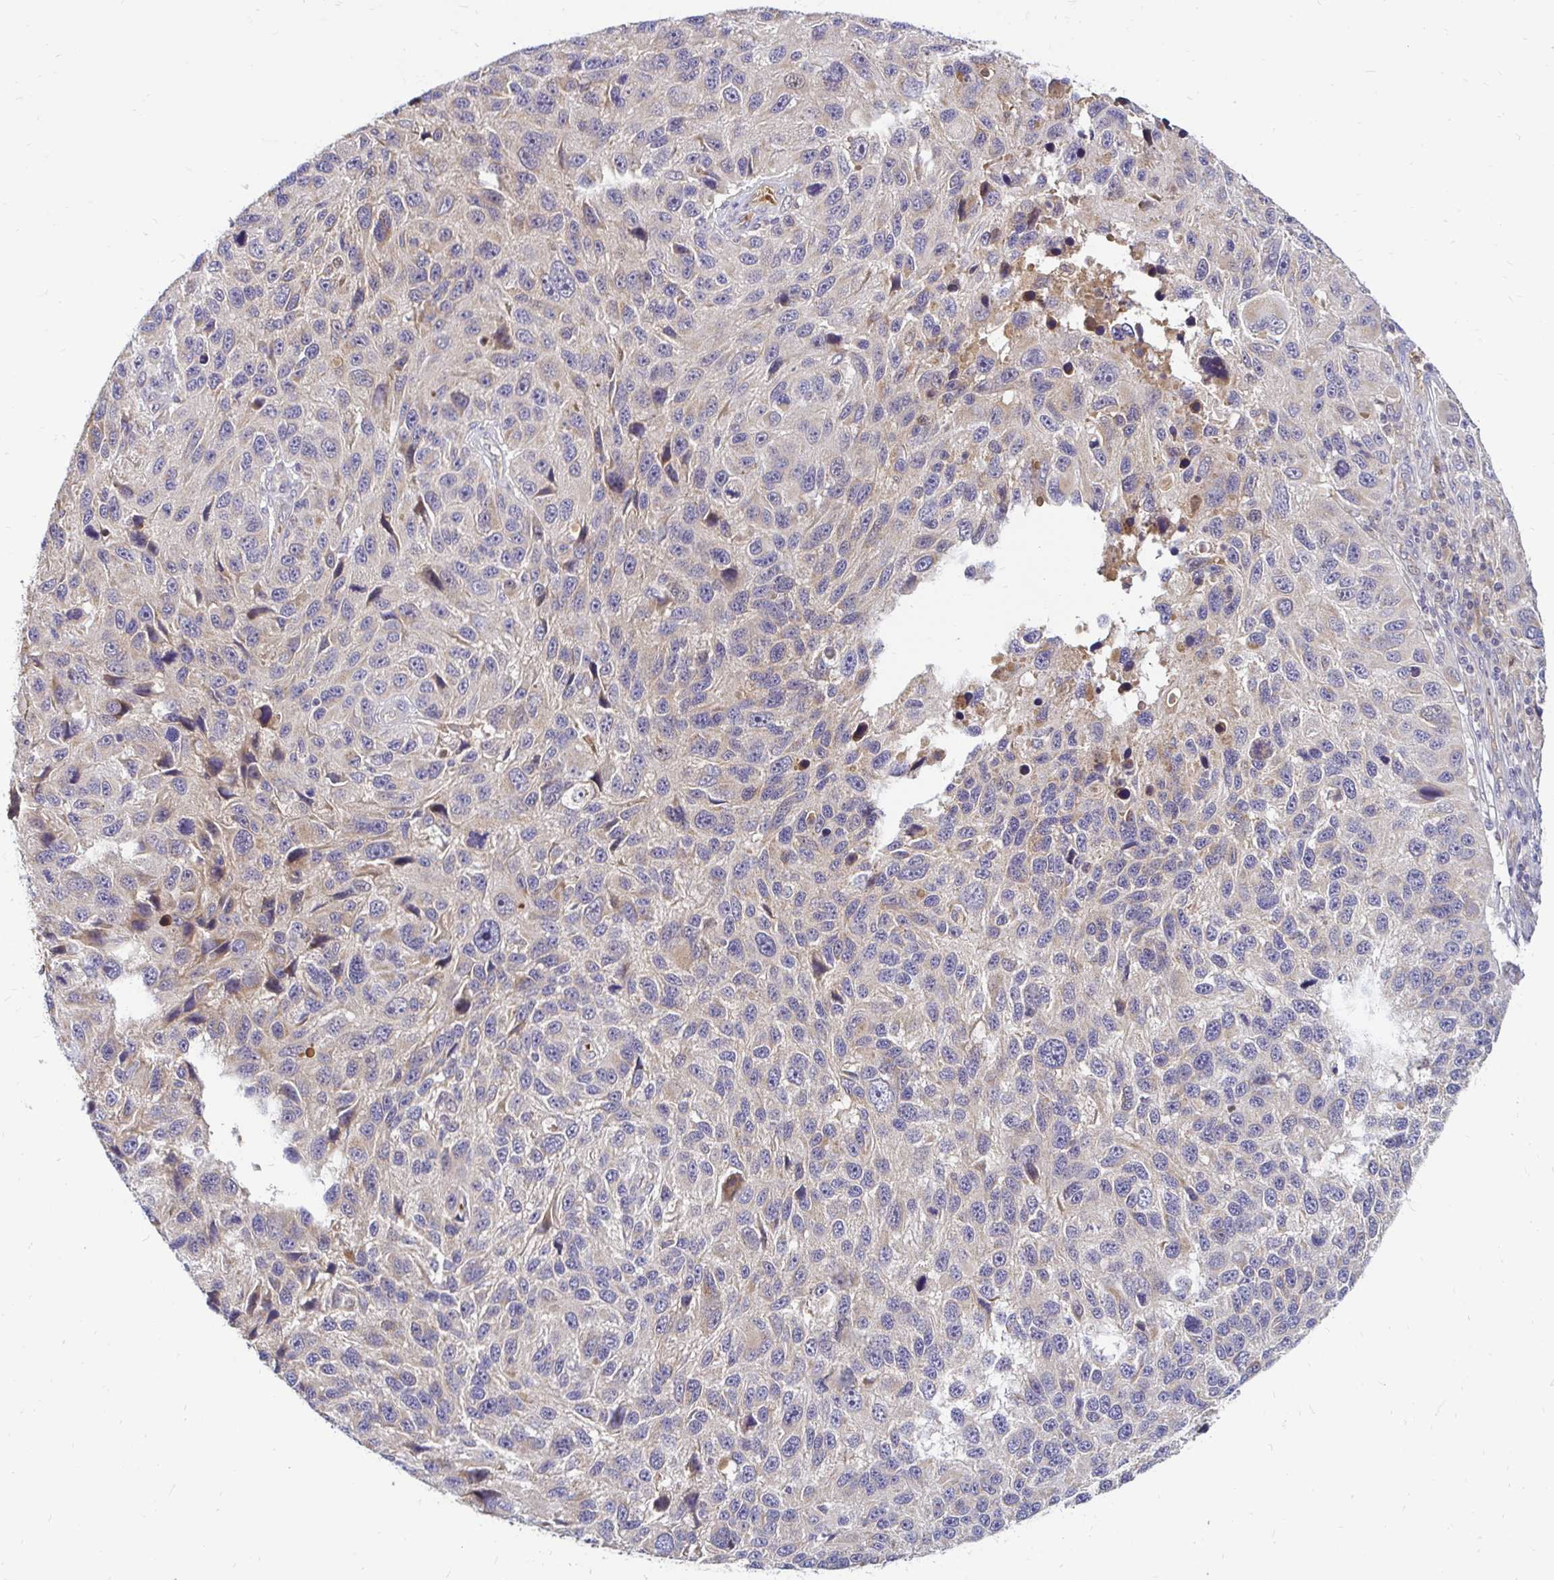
{"staining": {"intensity": "weak", "quantity": "<25%", "location": "cytoplasmic/membranous"}, "tissue": "melanoma", "cell_type": "Tumor cells", "image_type": "cancer", "snomed": [{"axis": "morphology", "description": "Malignant melanoma, NOS"}, {"axis": "topography", "description": "Skin"}], "caption": "High magnification brightfield microscopy of malignant melanoma stained with DAB (3,3'-diaminobenzidine) (brown) and counterstained with hematoxylin (blue): tumor cells show no significant staining. Nuclei are stained in blue.", "gene": "ARHGEF37", "patient": {"sex": "male", "age": 53}}